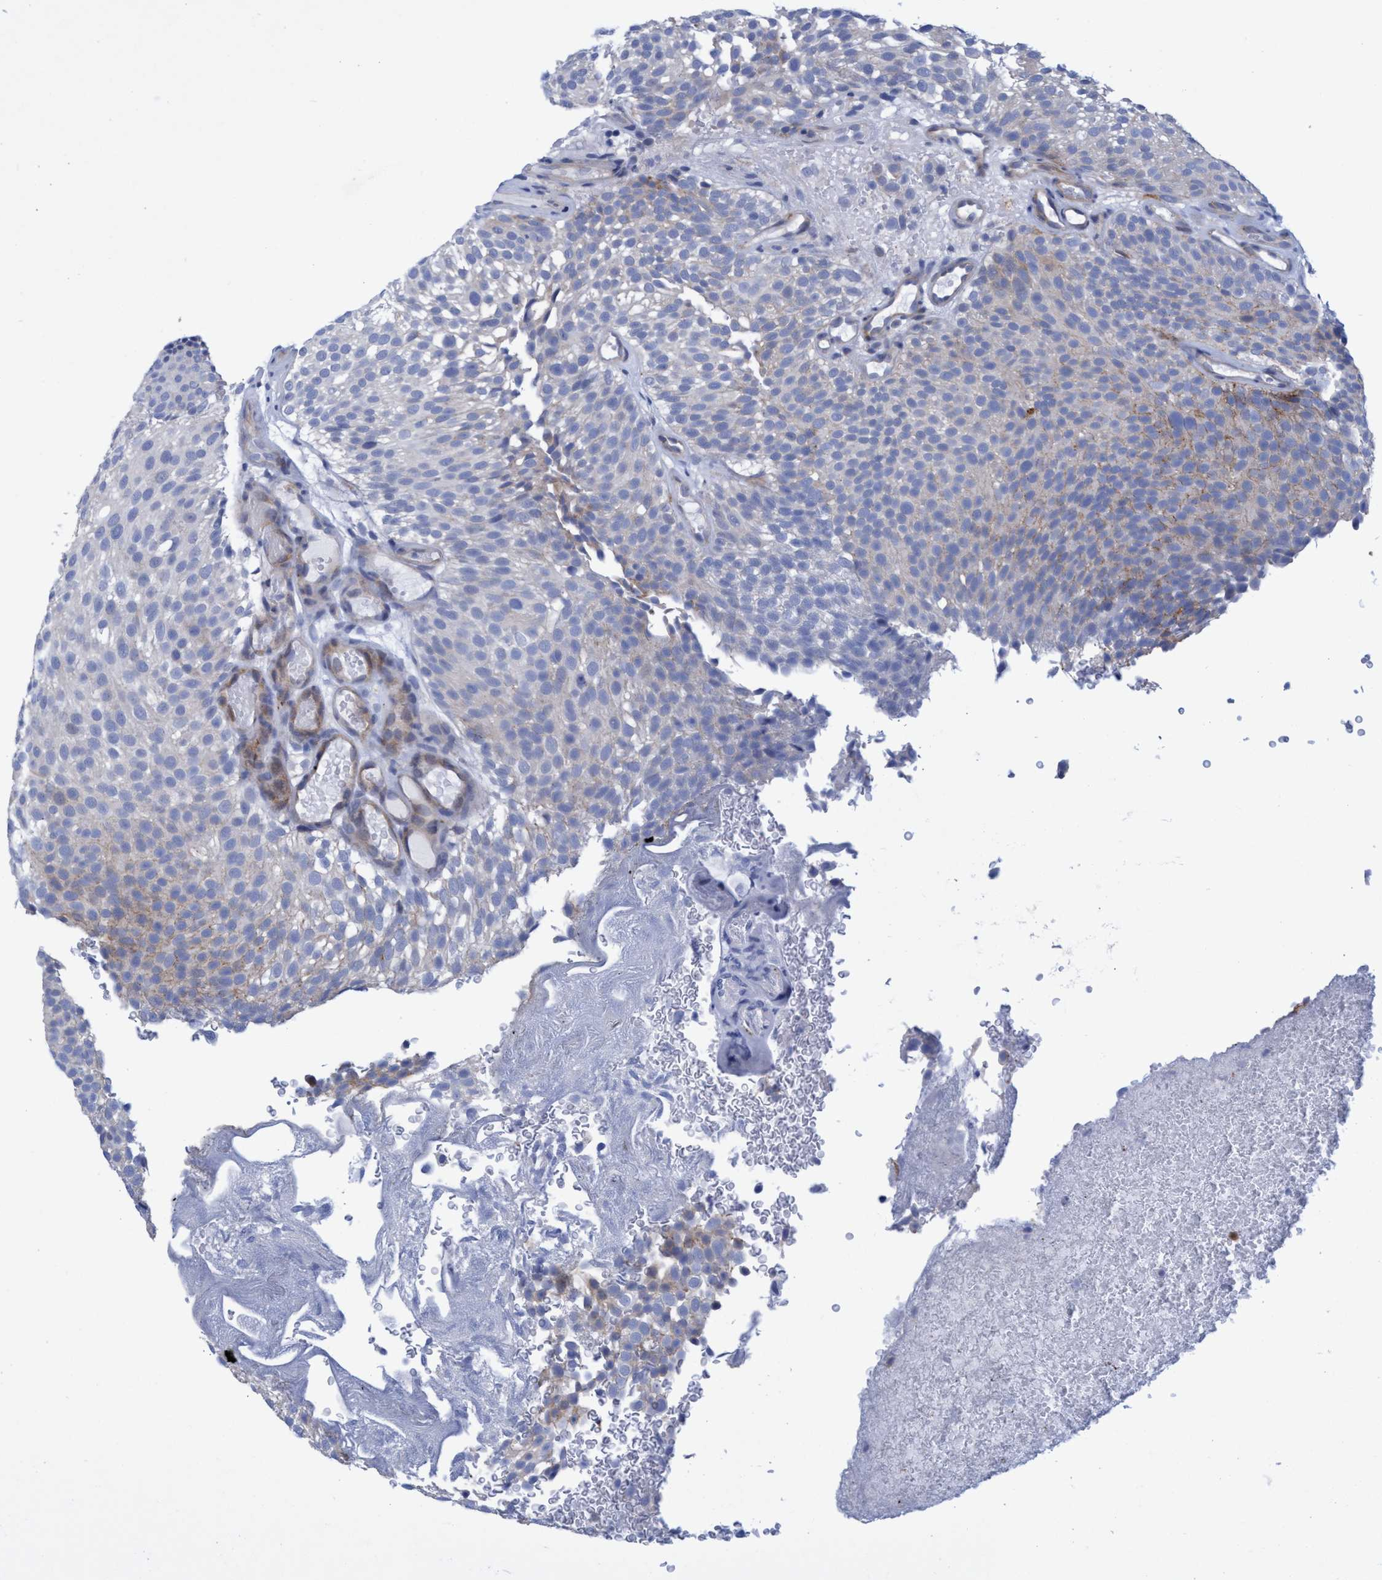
{"staining": {"intensity": "moderate", "quantity": "<25%", "location": "cytoplasmic/membranous"}, "tissue": "urothelial cancer", "cell_type": "Tumor cells", "image_type": "cancer", "snomed": [{"axis": "morphology", "description": "Urothelial carcinoma, Low grade"}, {"axis": "topography", "description": "Urinary bladder"}], "caption": "Moderate cytoplasmic/membranous expression for a protein is present in approximately <25% of tumor cells of urothelial carcinoma (low-grade) using immunohistochemistry (IHC).", "gene": "R3HCC1", "patient": {"sex": "male", "age": 78}}